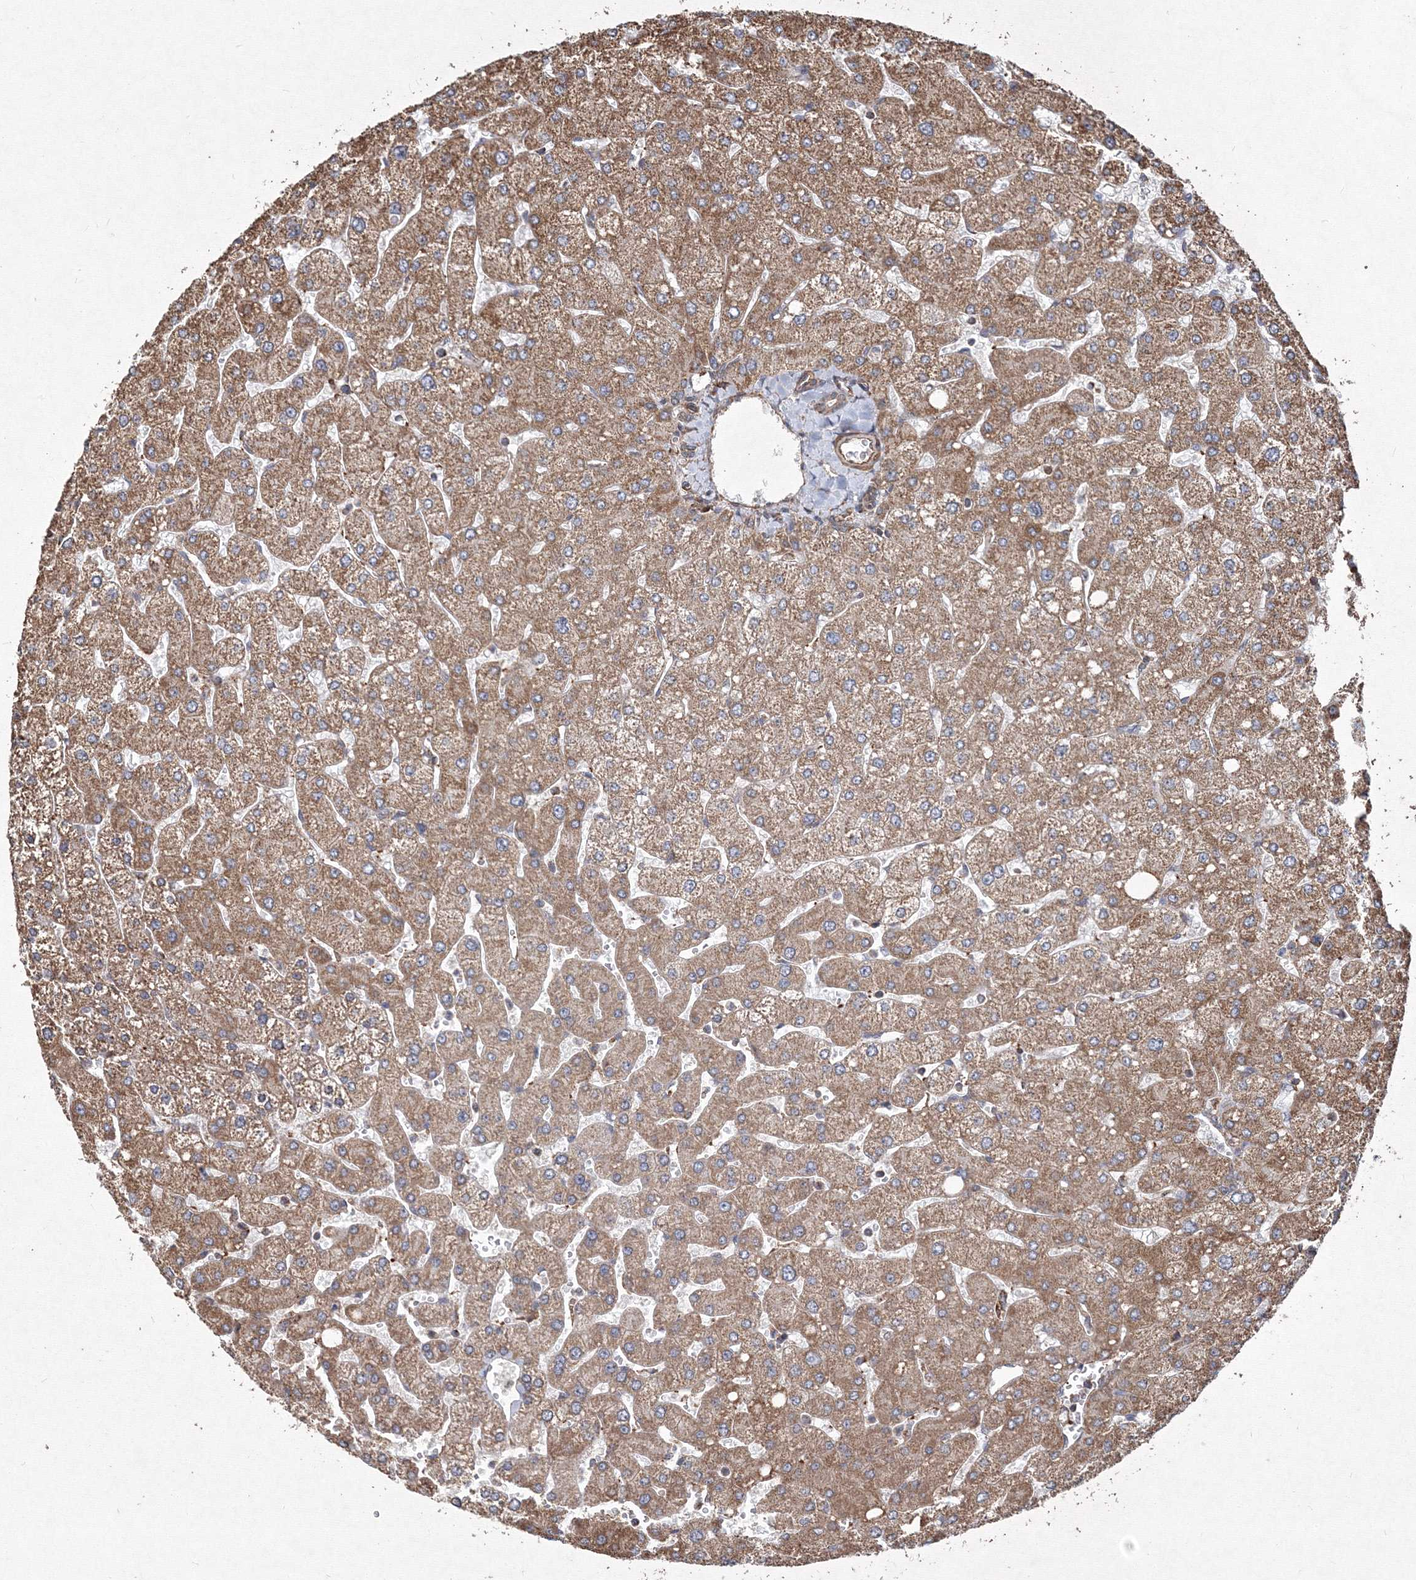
{"staining": {"intensity": "weak", "quantity": "25%-75%", "location": "cytoplasmic/membranous"}, "tissue": "liver", "cell_type": "Cholangiocytes", "image_type": "normal", "snomed": [{"axis": "morphology", "description": "Normal tissue, NOS"}, {"axis": "topography", "description": "Liver"}], "caption": "The immunohistochemical stain shows weak cytoplasmic/membranous staining in cholangiocytes of benign liver.", "gene": "TMEM139", "patient": {"sex": "male", "age": 55}}